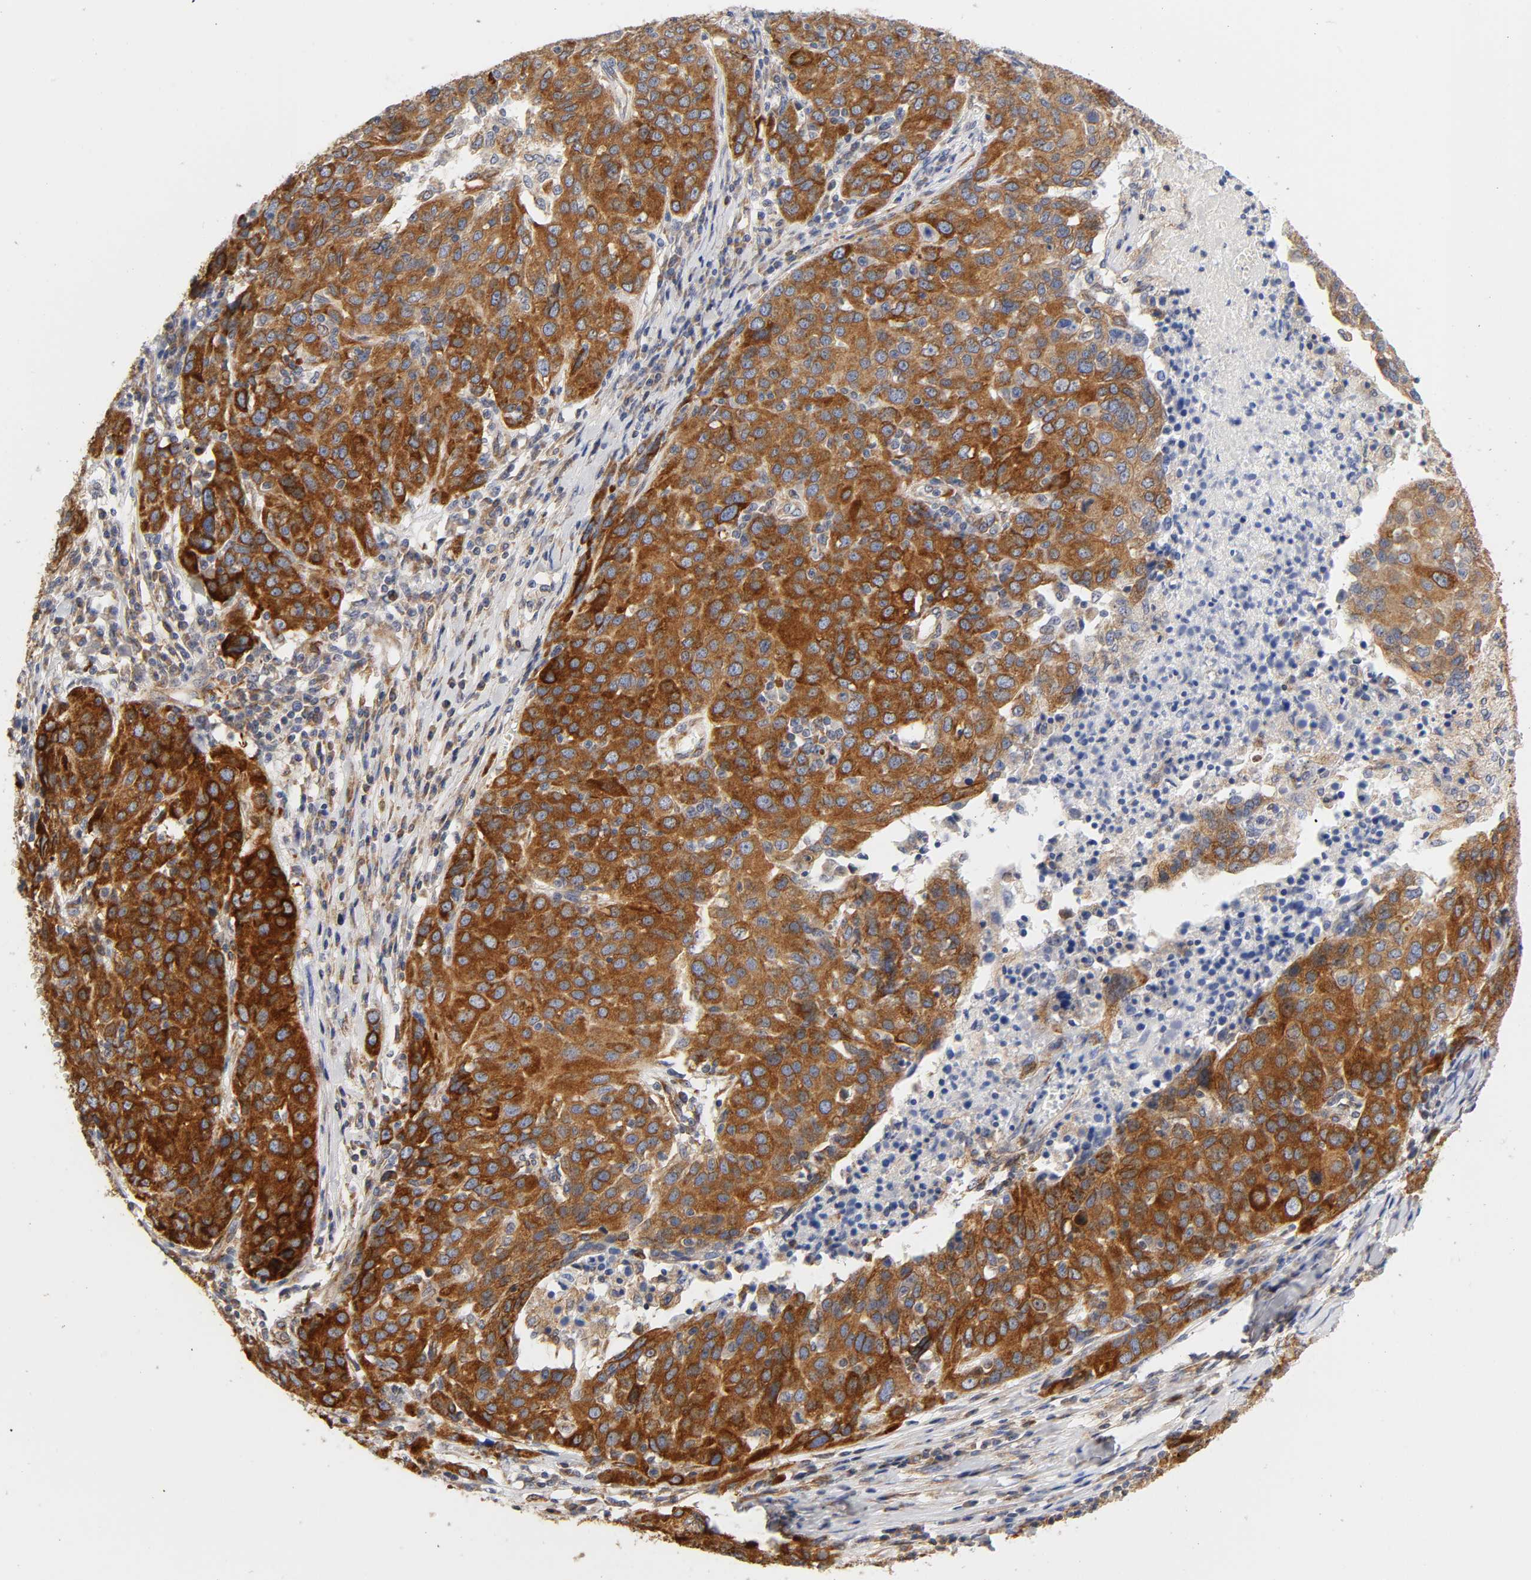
{"staining": {"intensity": "strong", "quantity": ">75%", "location": "cytoplasmic/membranous"}, "tissue": "ovarian cancer", "cell_type": "Tumor cells", "image_type": "cancer", "snomed": [{"axis": "morphology", "description": "Carcinoma, endometroid"}, {"axis": "topography", "description": "Ovary"}], "caption": "Strong cytoplasmic/membranous staining is appreciated in about >75% of tumor cells in endometroid carcinoma (ovarian). The protein of interest is stained brown, and the nuclei are stained in blue (DAB IHC with brightfield microscopy, high magnification).", "gene": "POR", "patient": {"sex": "female", "age": 50}}